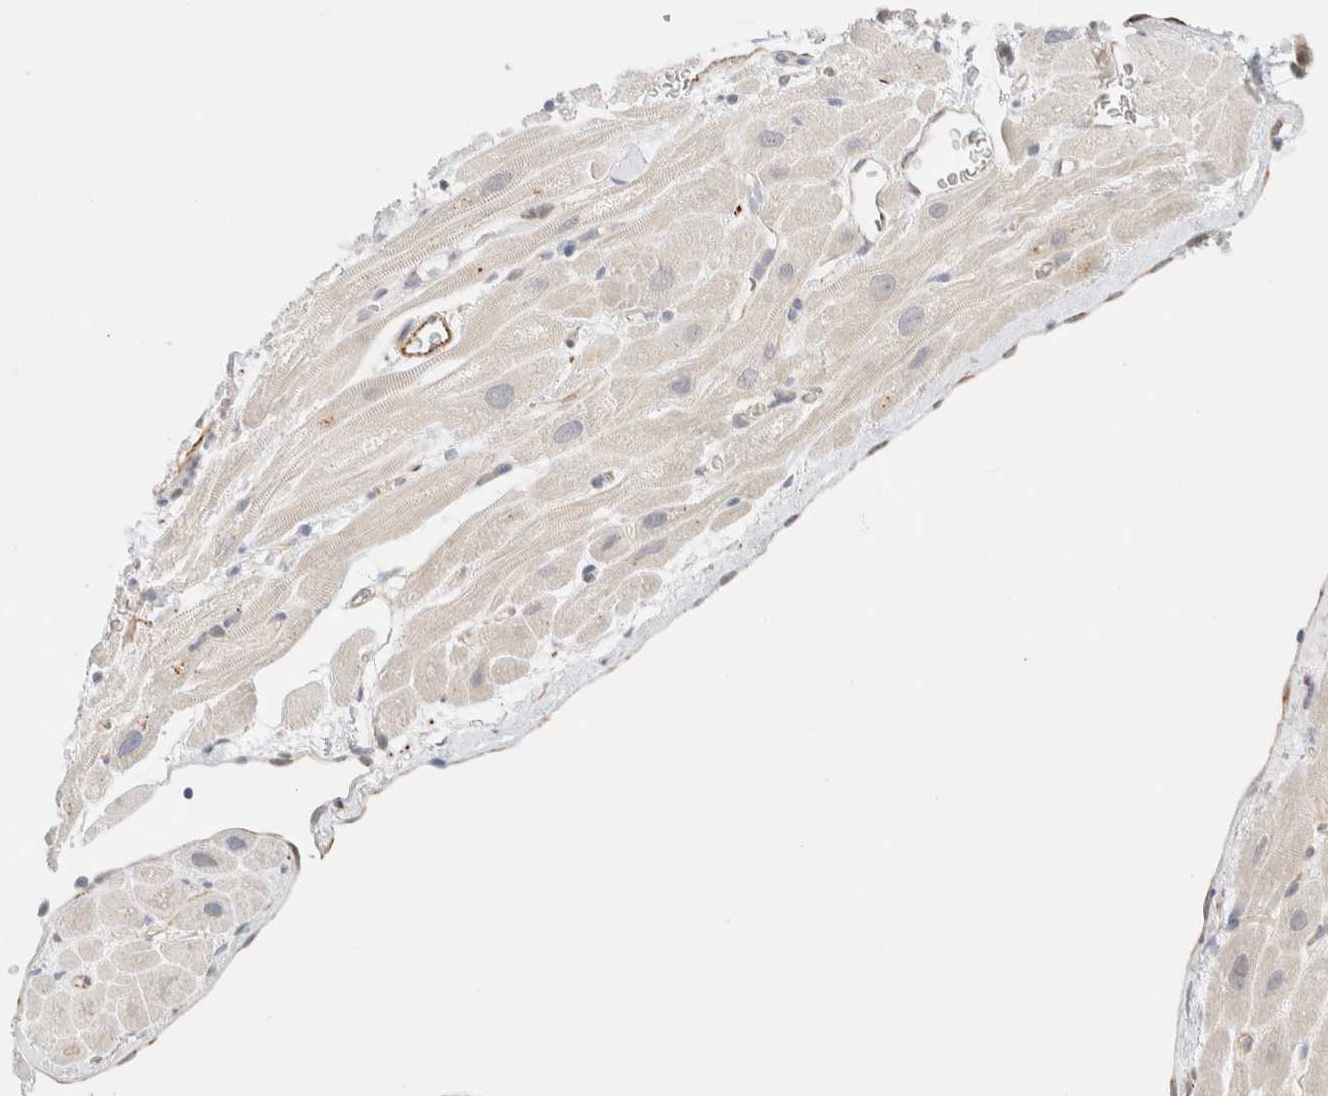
{"staining": {"intensity": "weak", "quantity": "<25%", "location": "cytoplasmic/membranous"}, "tissue": "heart muscle", "cell_type": "Cardiomyocytes", "image_type": "normal", "snomed": [{"axis": "morphology", "description": "Normal tissue, NOS"}, {"axis": "topography", "description": "Heart"}], "caption": "The photomicrograph displays no staining of cardiomyocytes in normal heart muscle.", "gene": "UNC13B", "patient": {"sex": "male", "age": 49}}